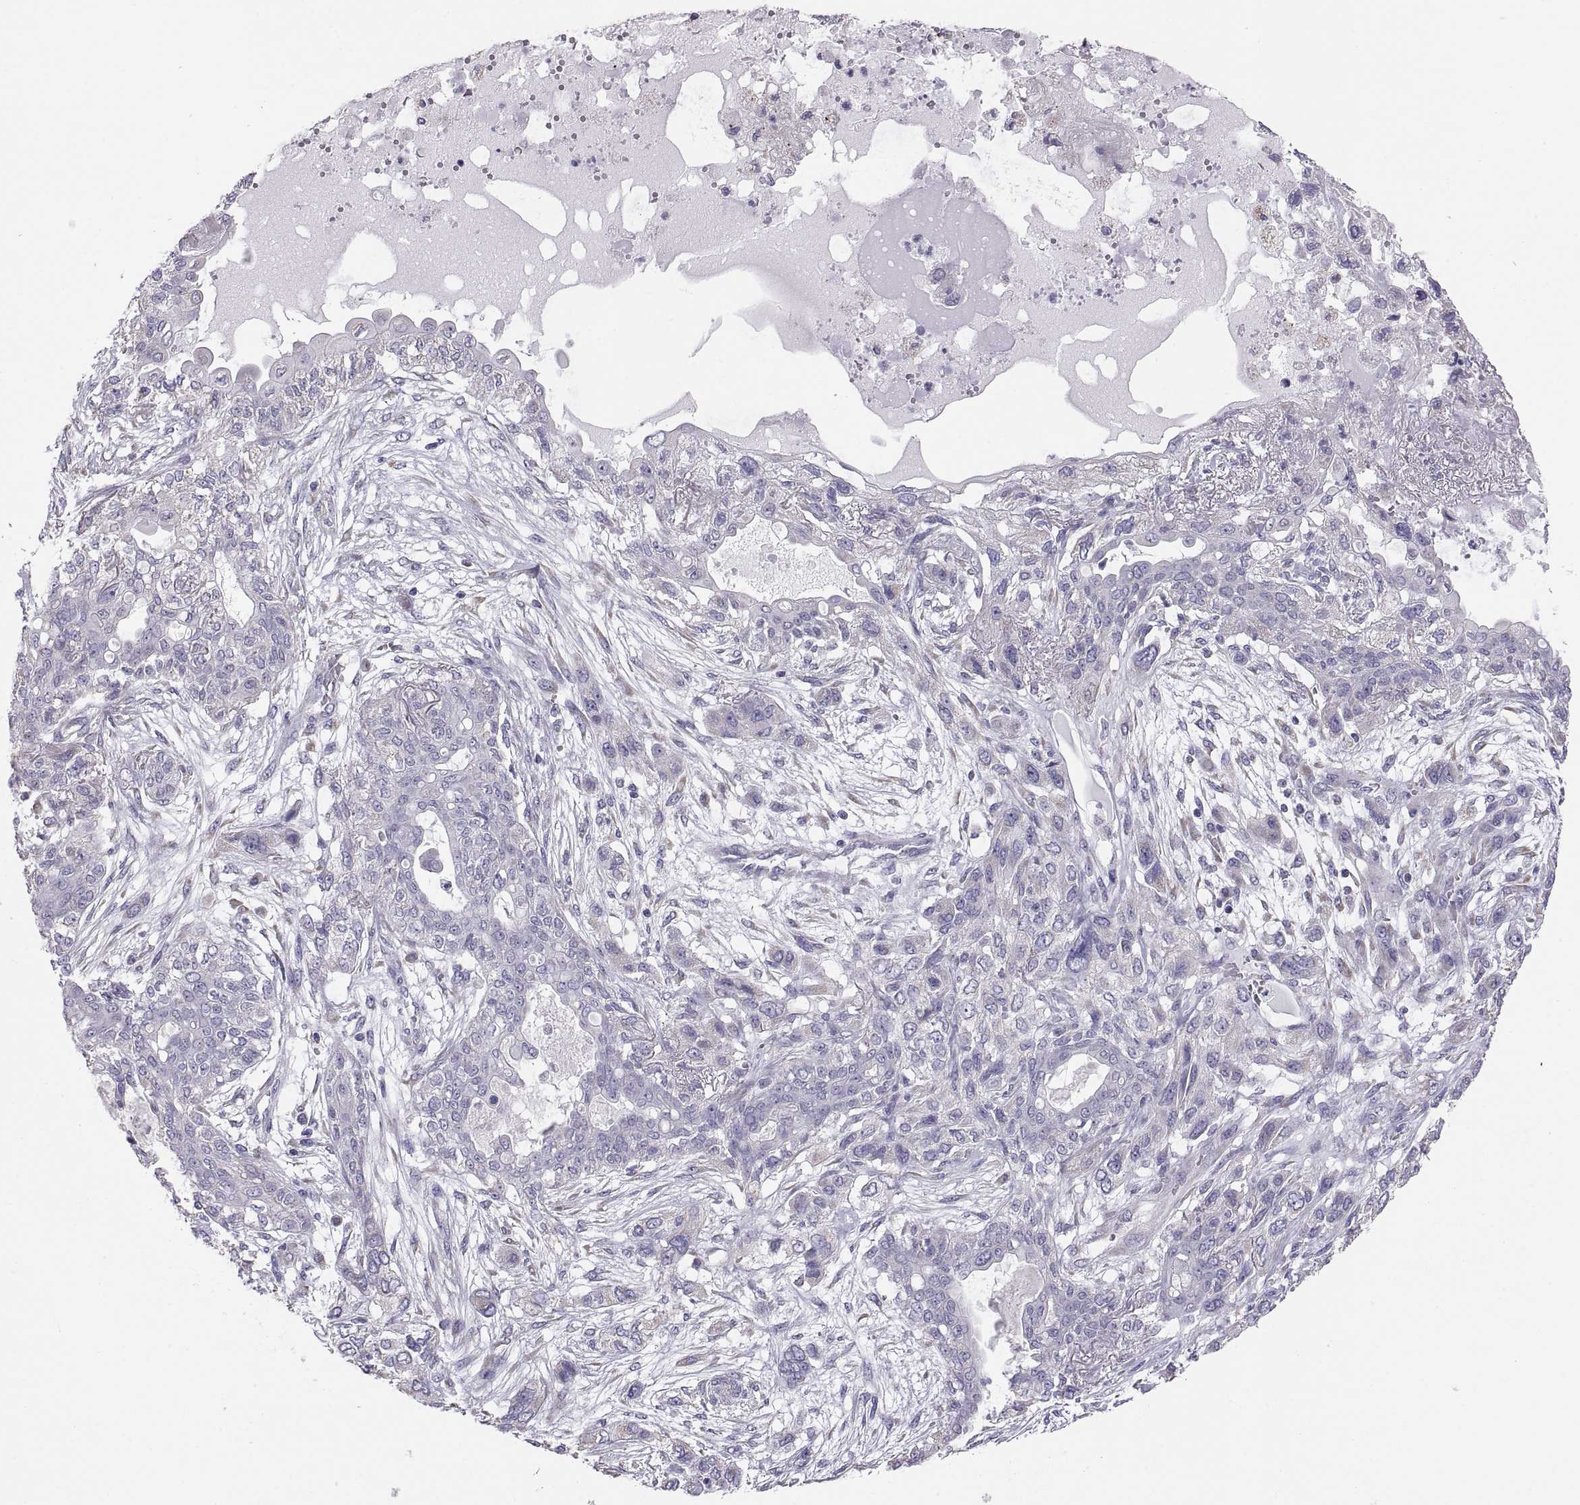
{"staining": {"intensity": "negative", "quantity": "none", "location": "none"}, "tissue": "lung cancer", "cell_type": "Tumor cells", "image_type": "cancer", "snomed": [{"axis": "morphology", "description": "Squamous cell carcinoma, NOS"}, {"axis": "topography", "description": "Lung"}], "caption": "Micrograph shows no protein positivity in tumor cells of lung cancer (squamous cell carcinoma) tissue.", "gene": "TNNC1", "patient": {"sex": "female", "age": 70}}